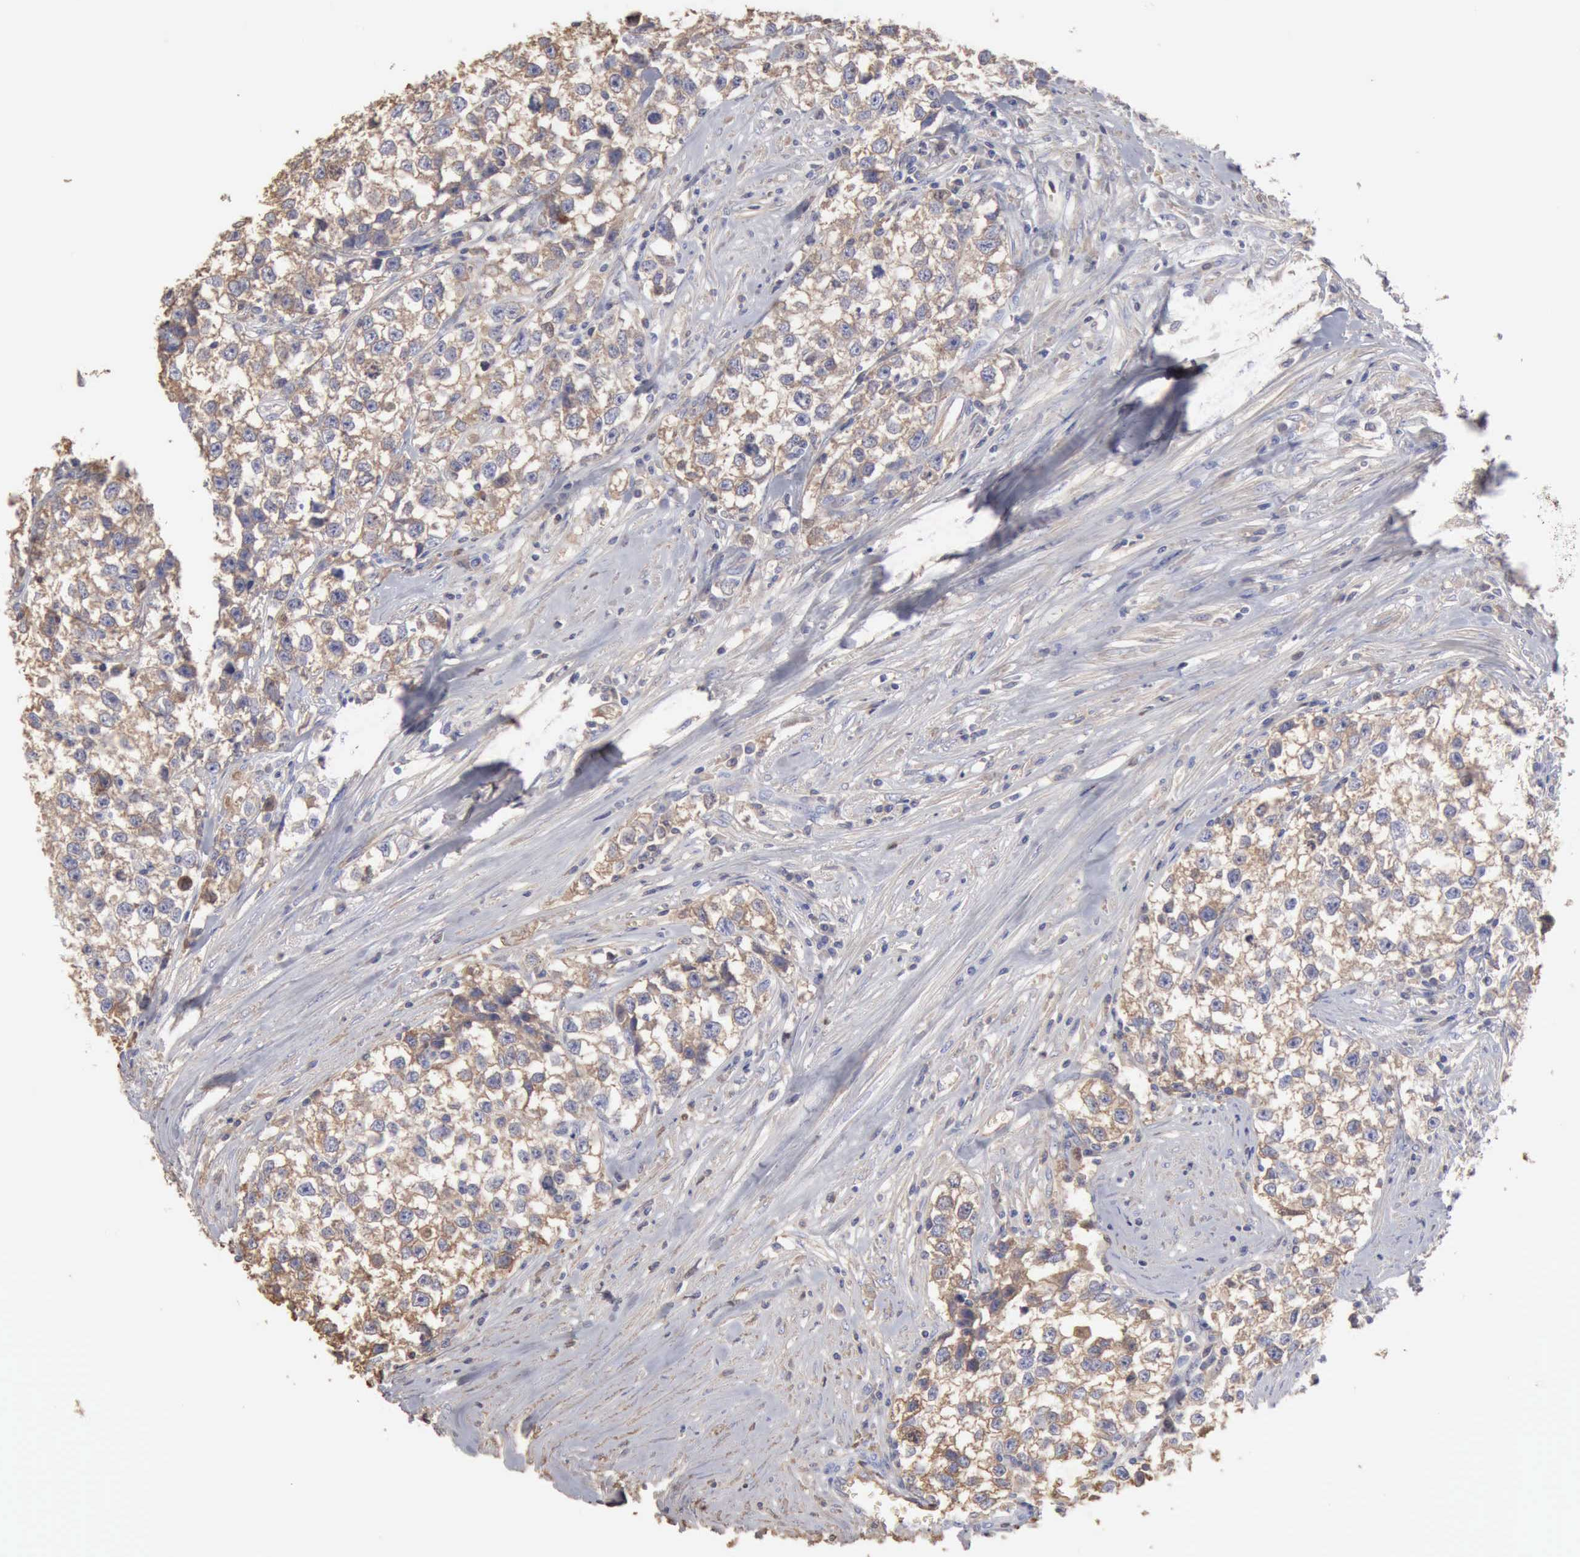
{"staining": {"intensity": "weak", "quantity": ">75%", "location": "cytoplasmic/membranous"}, "tissue": "testis cancer", "cell_type": "Tumor cells", "image_type": "cancer", "snomed": [{"axis": "morphology", "description": "Seminoma, NOS"}, {"axis": "morphology", "description": "Carcinoma, Embryonal, NOS"}, {"axis": "topography", "description": "Testis"}], "caption": "Immunohistochemistry staining of testis seminoma, which exhibits low levels of weak cytoplasmic/membranous staining in about >75% of tumor cells indicating weak cytoplasmic/membranous protein expression. The staining was performed using DAB (brown) for protein detection and nuclei were counterstained in hematoxylin (blue).", "gene": "SERPINA1", "patient": {"sex": "male", "age": 30}}